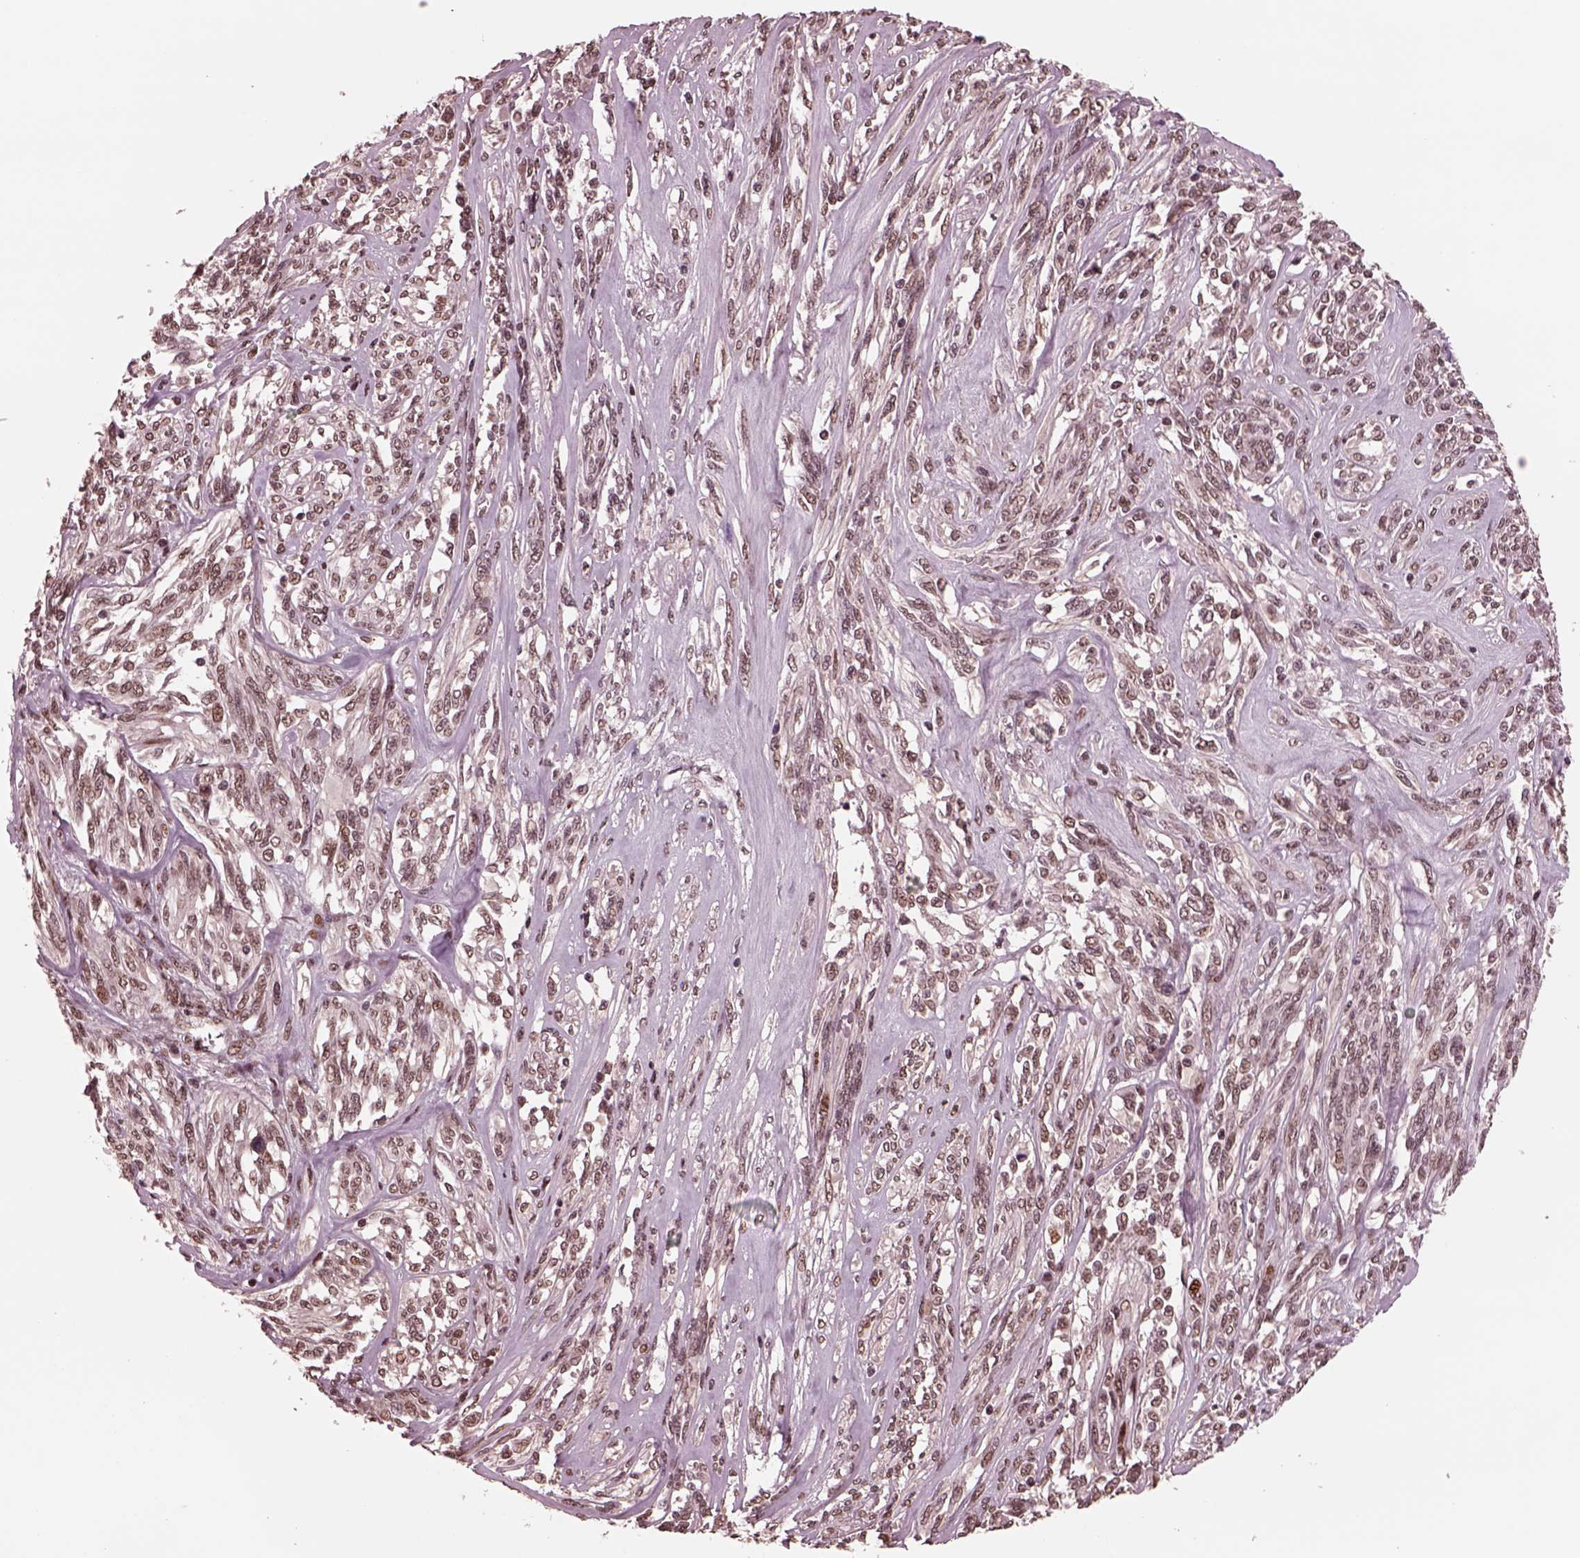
{"staining": {"intensity": "weak", "quantity": ">75%", "location": "nuclear"}, "tissue": "melanoma", "cell_type": "Tumor cells", "image_type": "cancer", "snomed": [{"axis": "morphology", "description": "Malignant melanoma, NOS"}, {"axis": "topography", "description": "Skin"}], "caption": "Tumor cells demonstrate weak nuclear expression in approximately >75% of cells in melanoma.", "gene": "NAP1L5", "patient": {"sex": "female", "age": 91}}